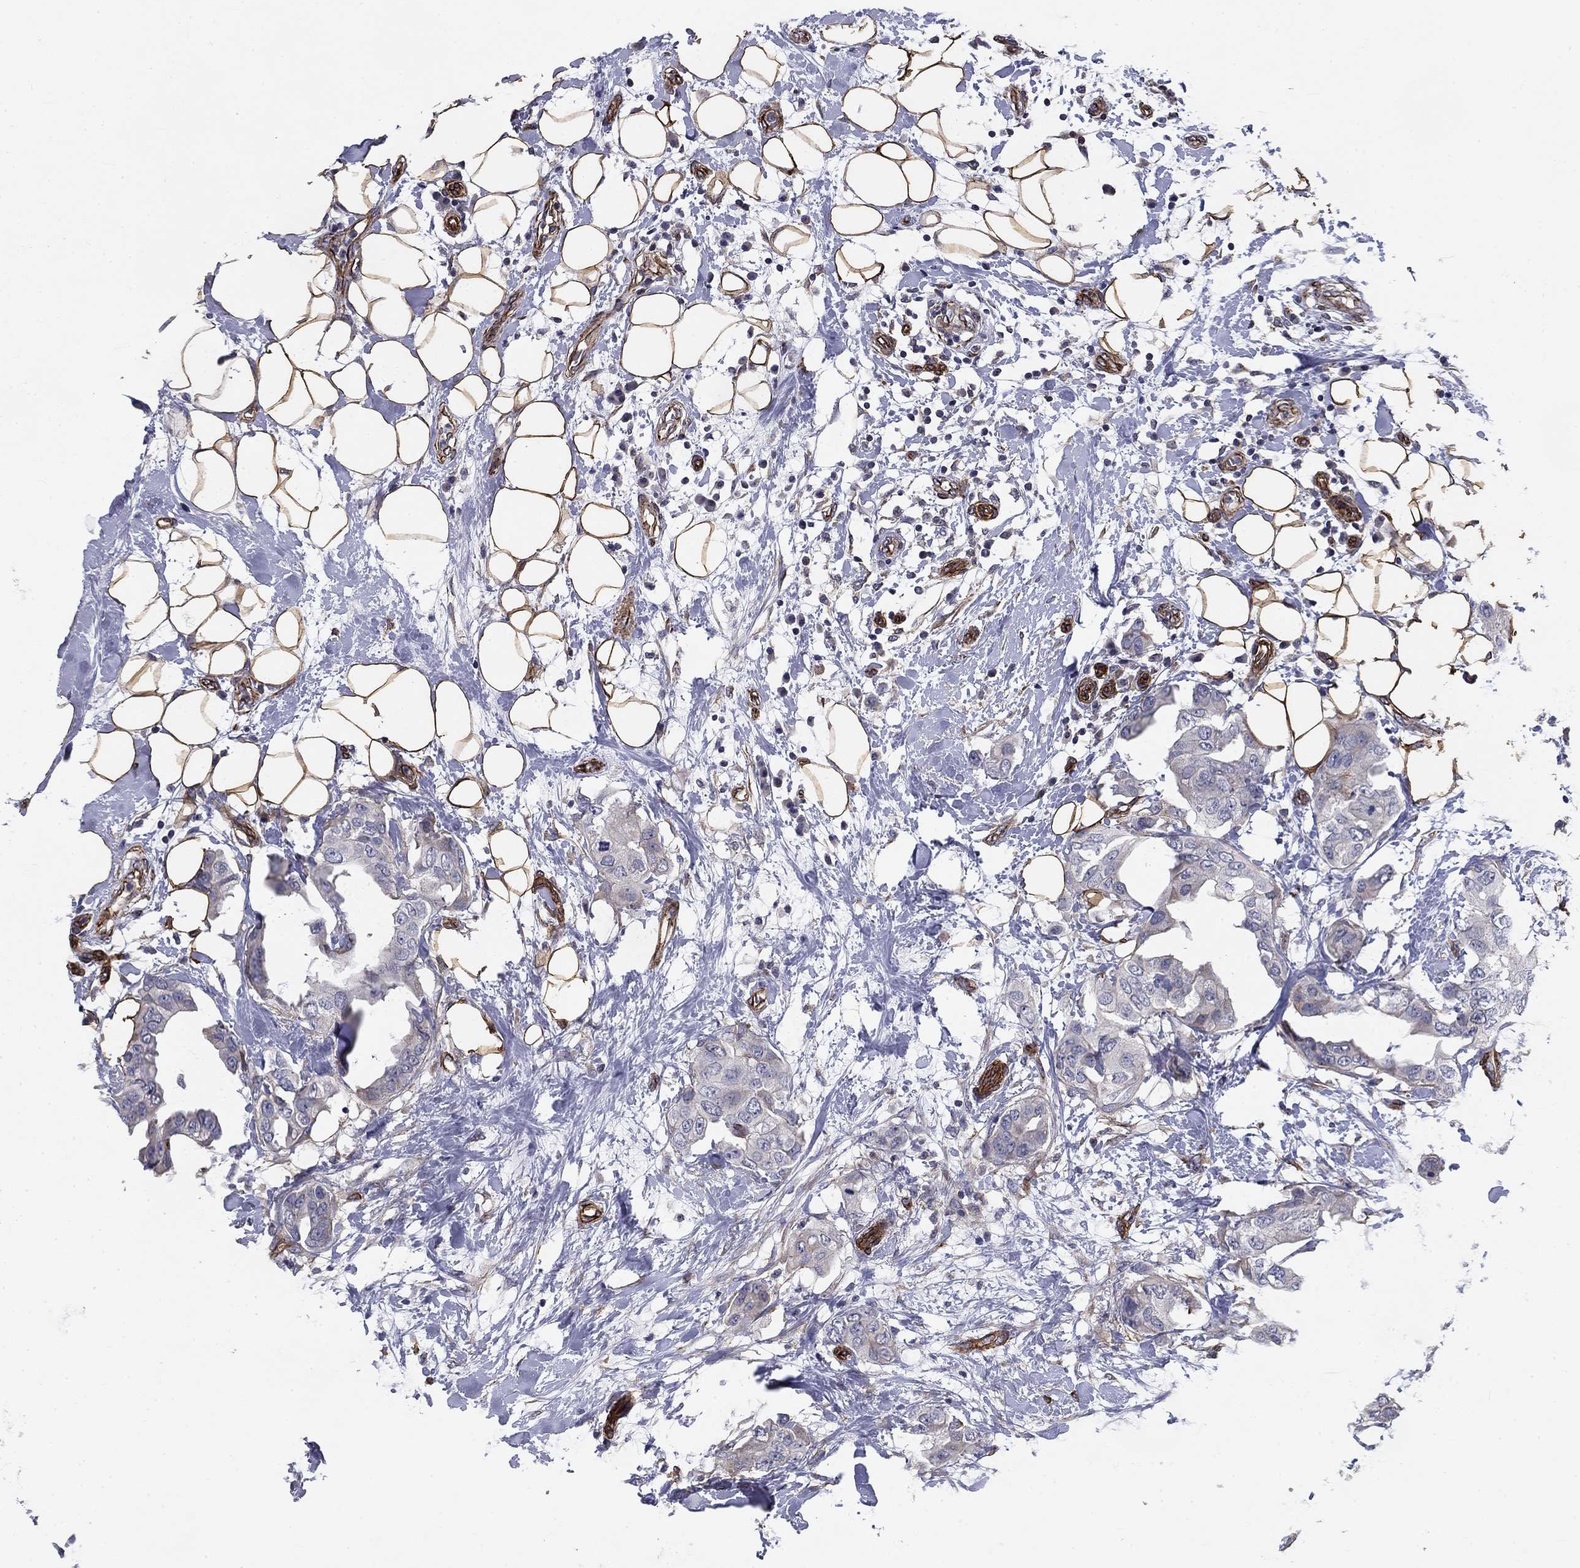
{"staining": {"intensity": "negative", "quantity": "none", "location": "none"}, "tissue": "breast cancer", "cell_type": "Tumor cells", "image_type": "cancer", "snomed": [{"axis": "morphology", "description": "Normal tissue, NOS"}, {"axis": "morphology", "description": "Duct carcinoma"}, {"axis": "topography", "description": "Breast"}], "caption": "This is an immunohistochemistry (IHC) histopathology image of breast cancer. There is no expression in tumor cells.", "gene": "SYNC", "patient": {"sex": "female", "age": 40}}